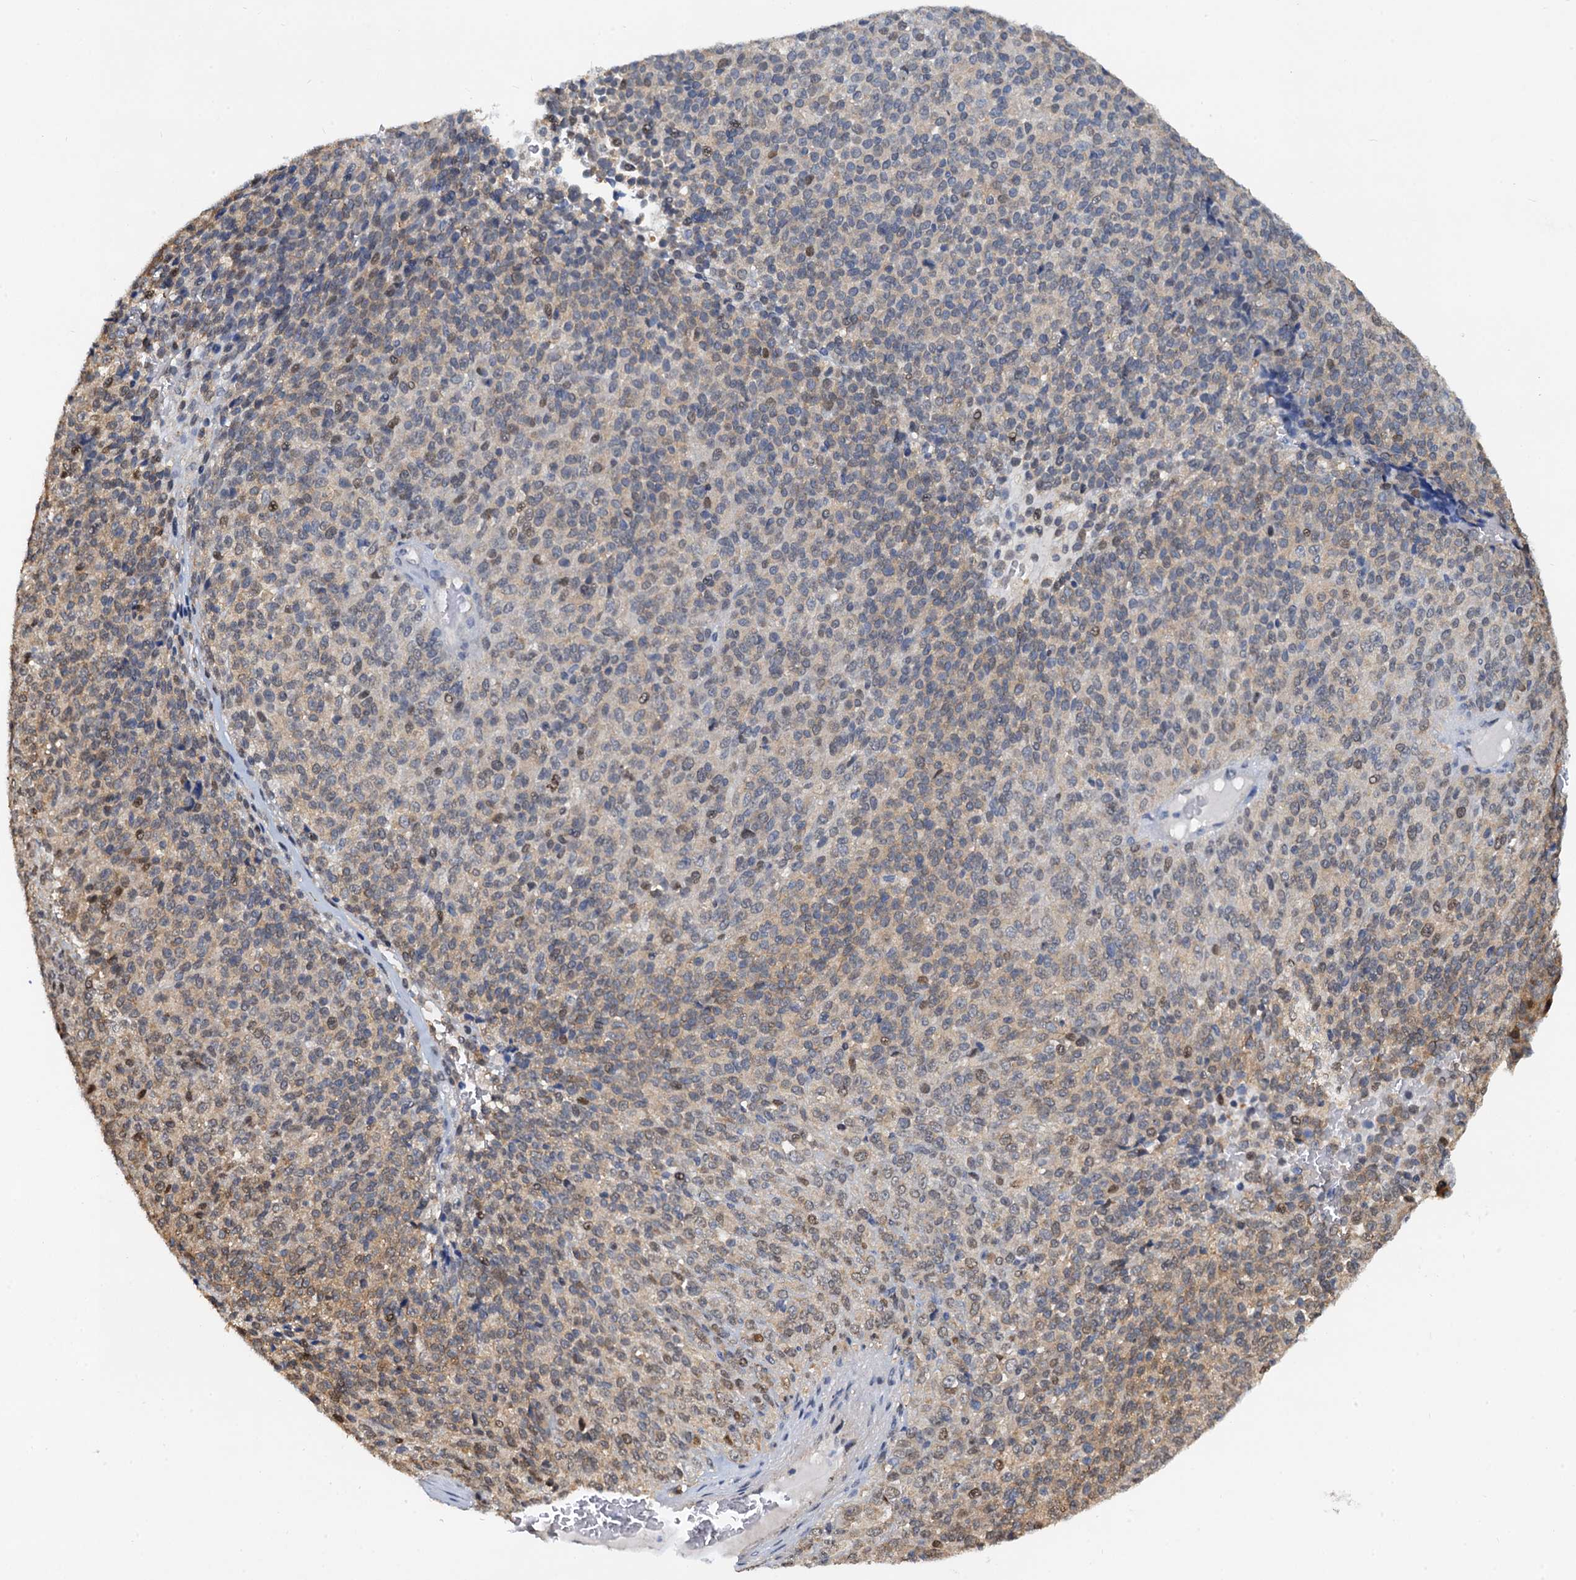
{"staining": {"intensity": "moderate", "quantity": "<25%", "location": "nuclear"}, "tissue": "melanoma", "cell_type": "Tumor cells", "image_type": "cancer", "snomed": [{"axis": "morphology", "description": "Malignant melanoma, Metastatic site"}, {"axis": "topography", "description": "Brain"}], "caption": "IHC (DAB (3,3'-diaminobenzidine)) staining of malignant melanoma (metastatic site) shows moderate nuclear protein staining in approximately <25% of tumor cells. Using DAB (3,3'-diaminobenzidine) (brown) and hematoxylin (blue) stains, captured at high magnification using brightfield microscopy.", "gene": "PTGES3", "patient": {"sex": "female", "age": 56}}